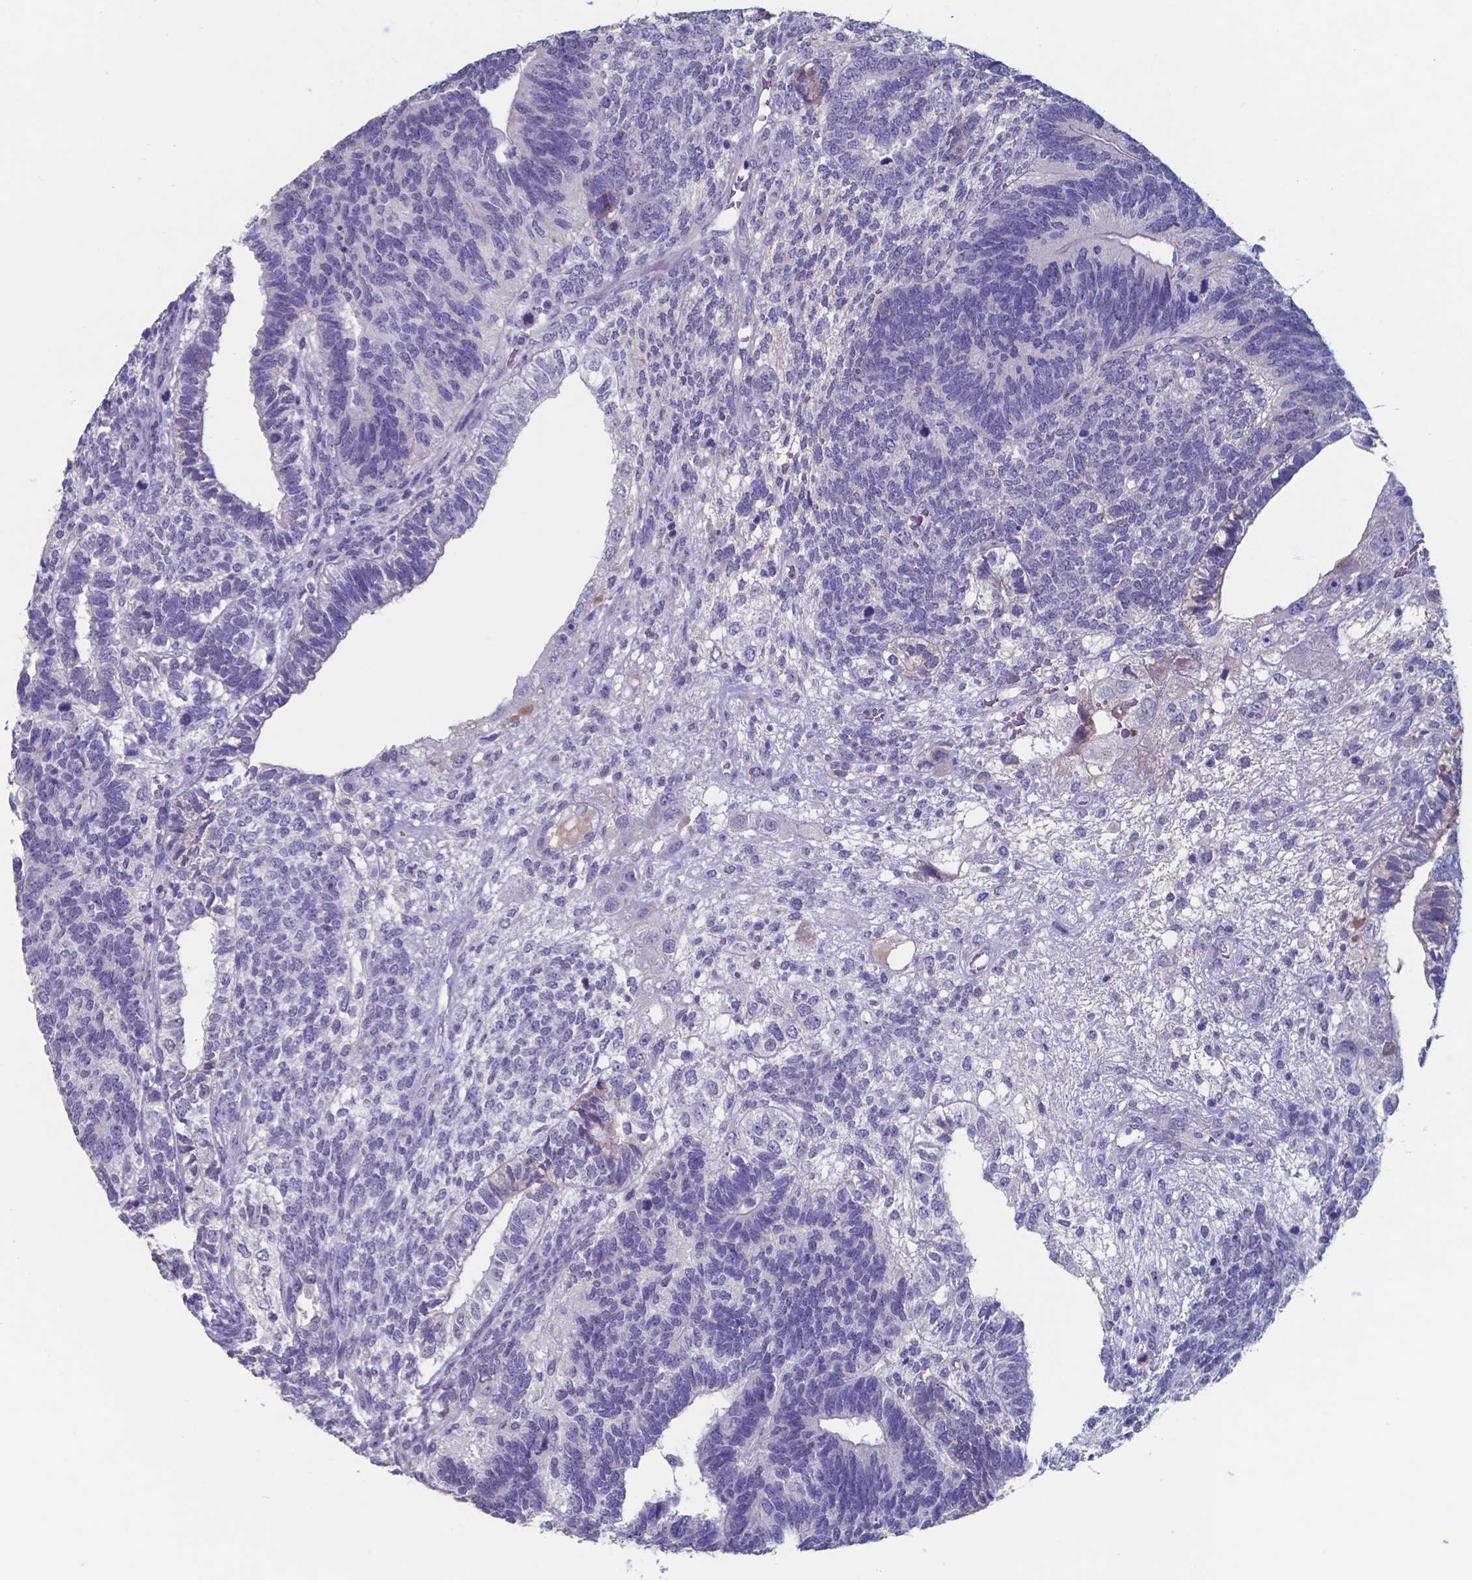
{"staining": {"intensity": "negative", "quantity": "none", "location": "none"}, "tissue": "testis cancer", "cell_type": "Tumor cells", "image_type": "cancer", "snomed": [{"axis": "morphology", "description": "Seminoma, NOS"}, {"axis": "morphology", "description": "Carcinoma, Embryonal, NOS"}, {"axis": "topography", "description": "Testis"}], "caption": "DAB (3,3'-diaminobenzidine) immunohistochemical staining of human testis seminoma demonstrates no significant positivity in tumor cells.", "gene": "TTR", "patient": {"sex": "male", "age": 41}}